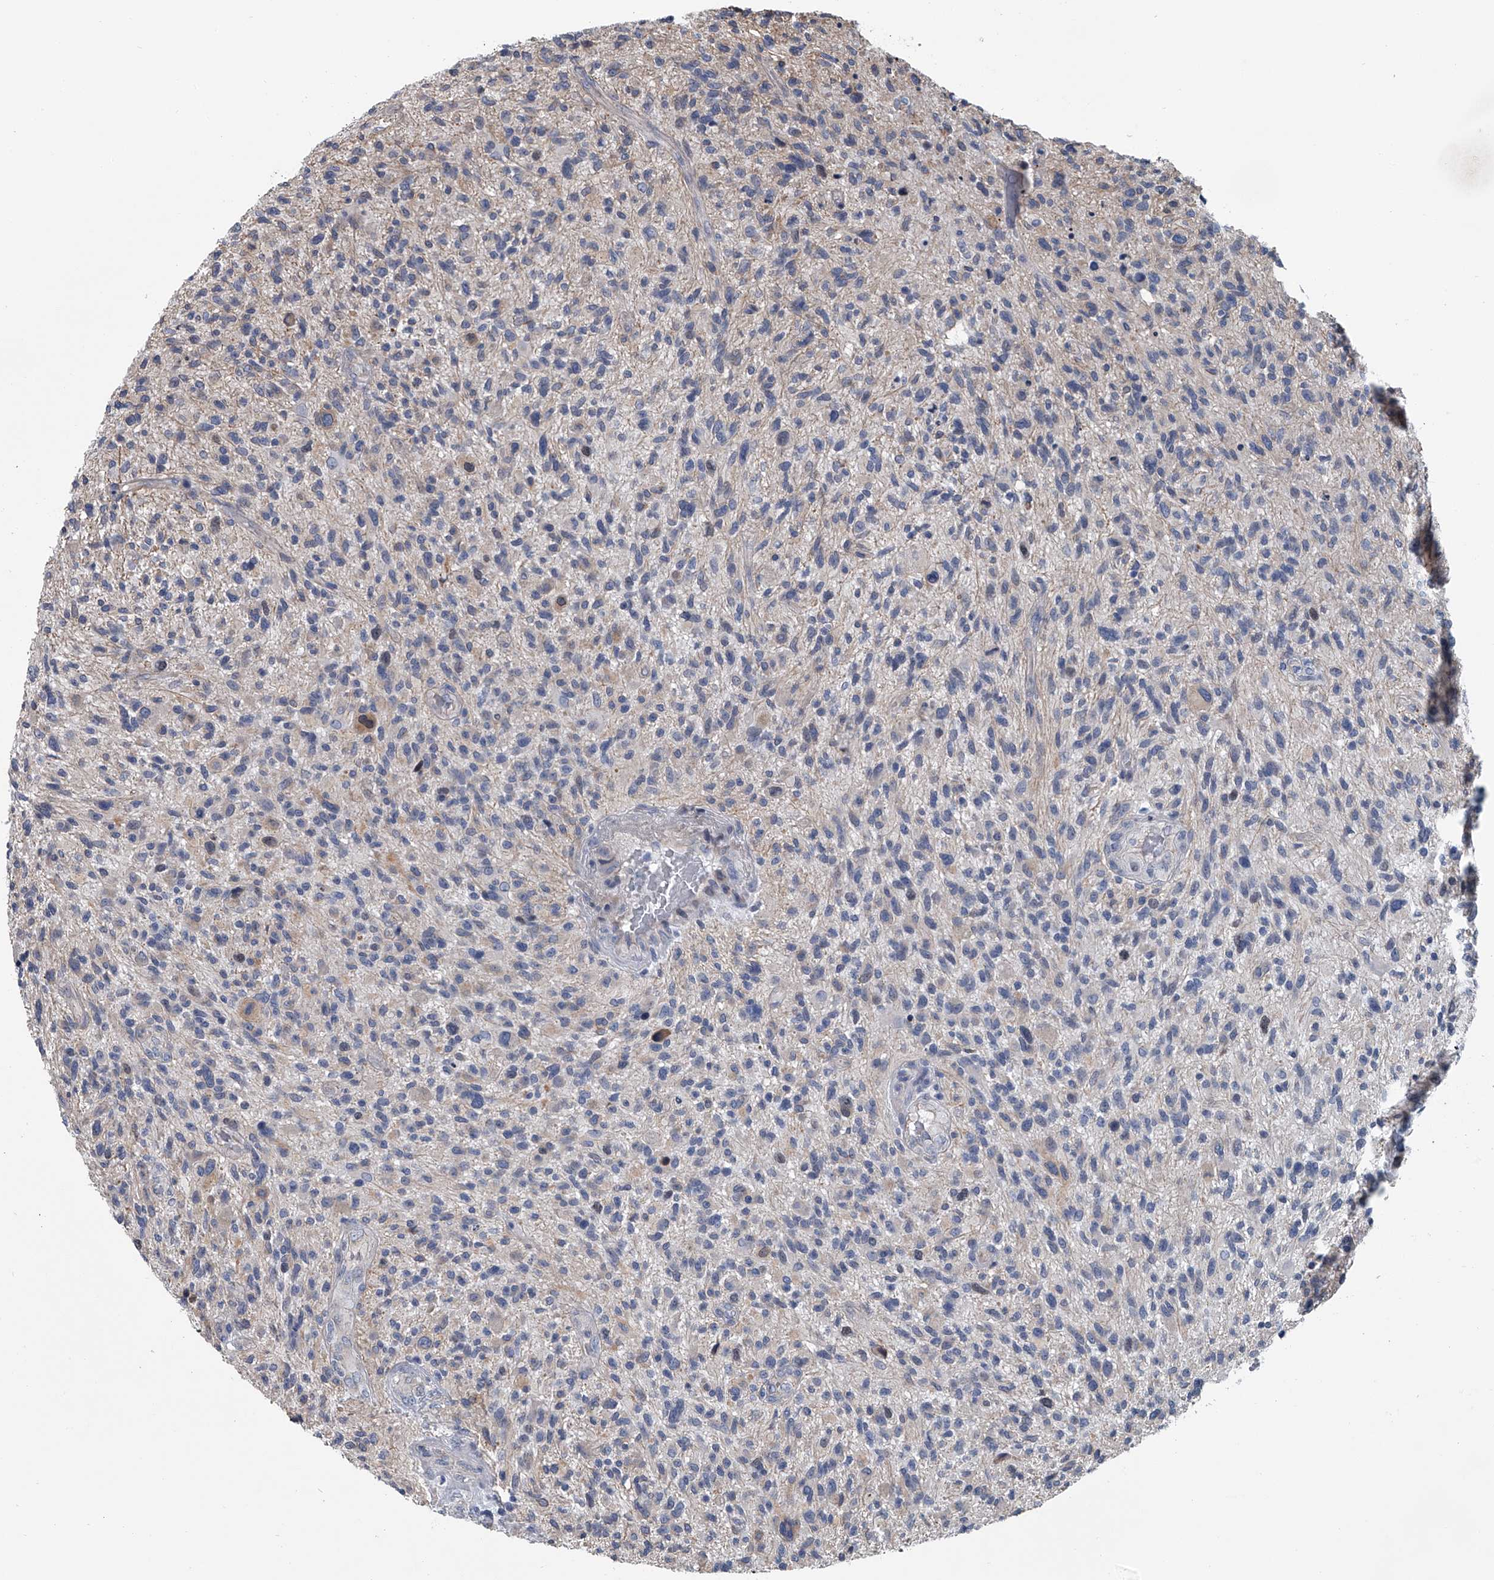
{"staining": {"intensity": "negative", "quantity": "none", "location": "none"}, "tissue": "glioma", "cell_type": "Tumor cells", "image_type": "cancer", "snomed": [{"axis": "morphology", "description": "Glioma, malignant, High grade"}, {"axis": "topography", "description": "Brain"}], "caption": "The immunohistochemistry (IHC) histopathology image has no significant expression in tumor cells of malignant high-grade glioma tissue.", "gene": "ABCG1", "patient": {"sex": "male", "age": 47}}